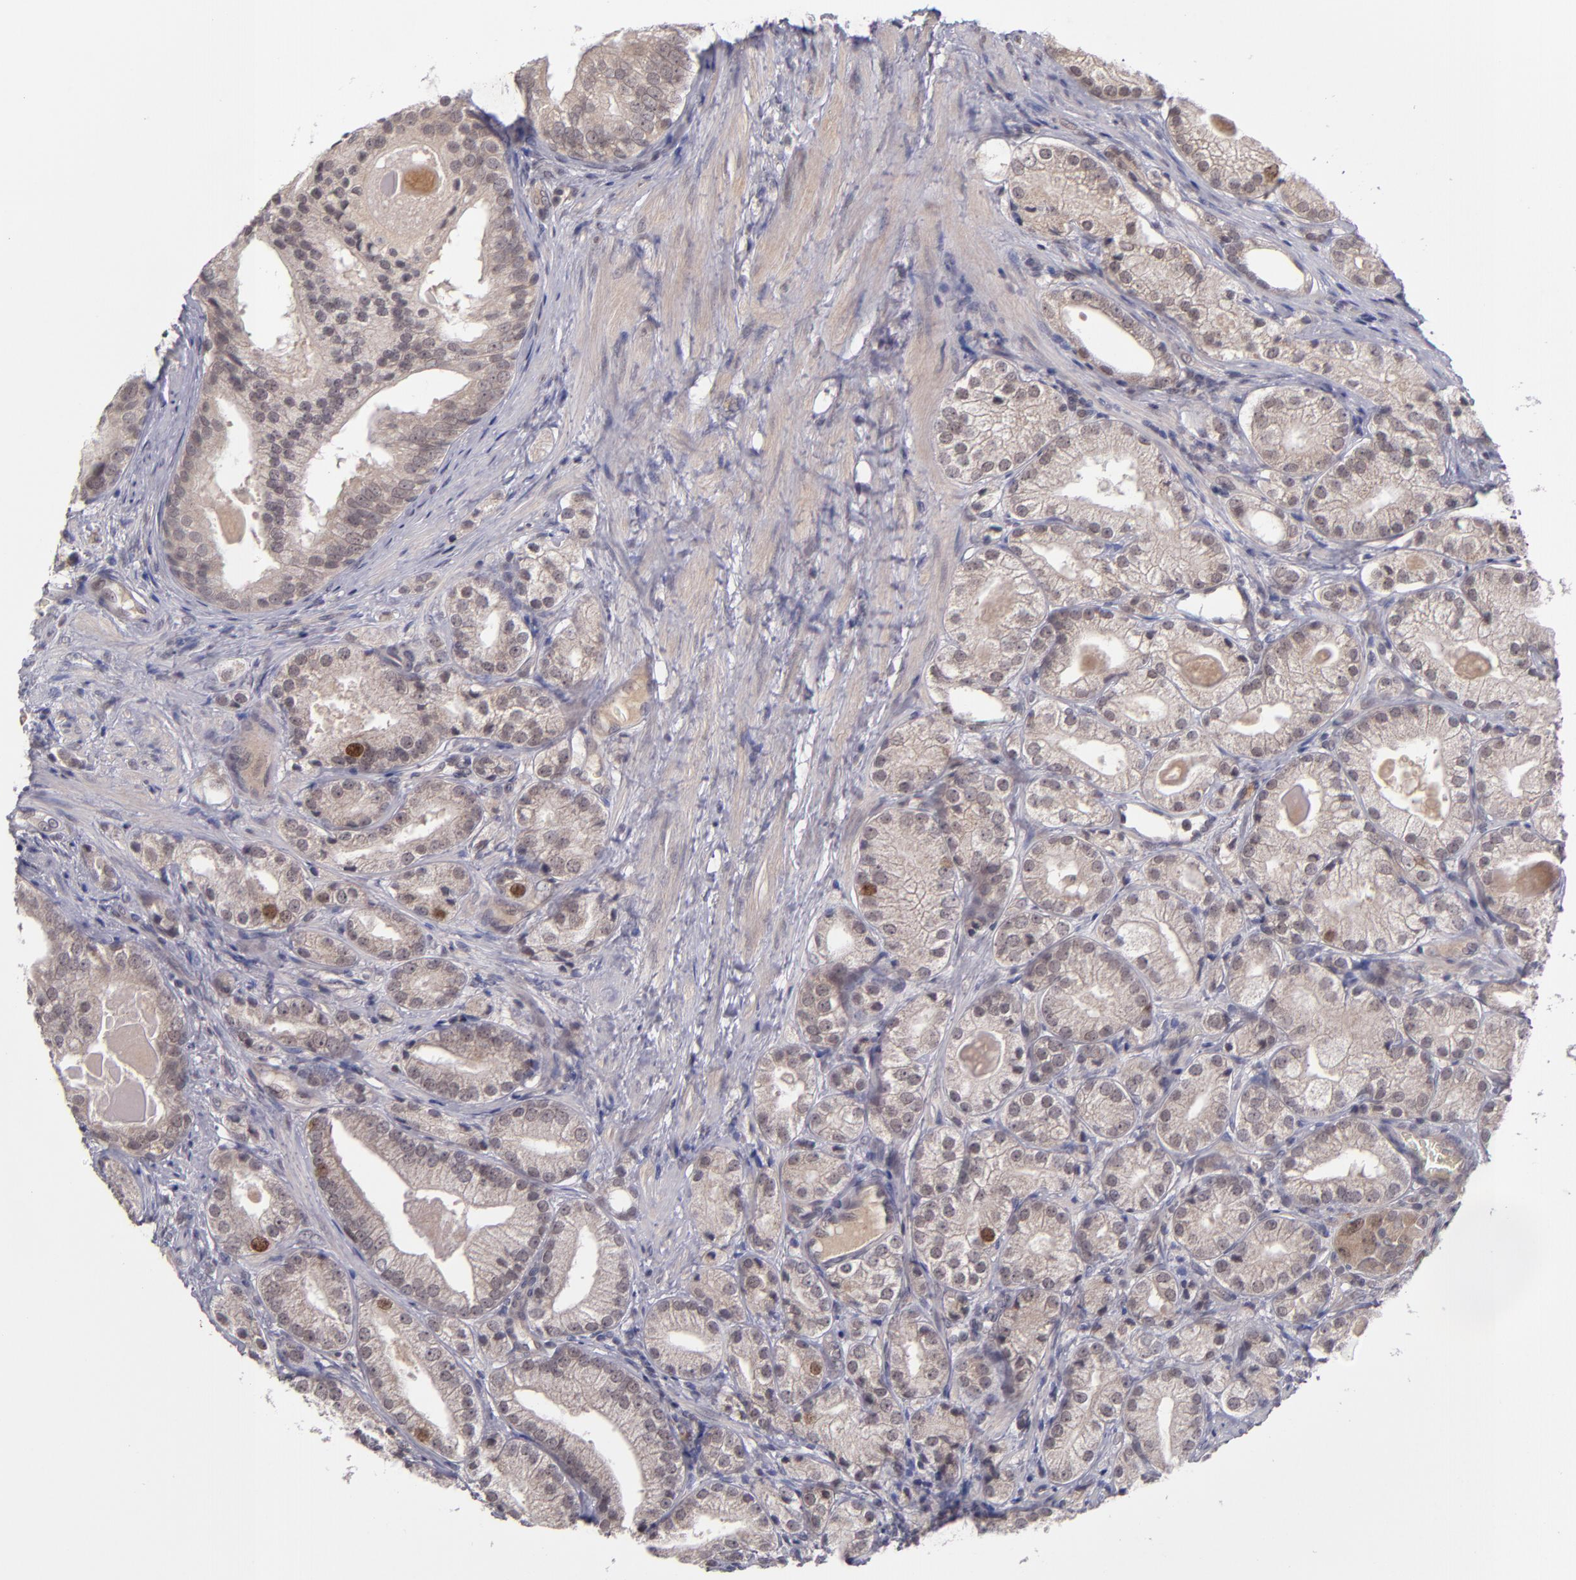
{"staining": {"intensity": "weak", "quantity": "<25%", "location": "cytoplasmic/membranous,nuclear"}, "tissue": "prostate cancer", "cell_type": "Tumor cells", "image_type": "cancer", "snomed": [{"axis": "morphology", "description": "Adenocarcinoma, Low grade"}, {"axis": "topography", "description": "Prostate"}], "caption": "Prostate cancer (adenocarcinoma (low-grade)) was stained to show a protein in brown. There is no significant expression in tumor cells.", "gene": "CDC7", "patient": {"sex": "male", "age": 69}}